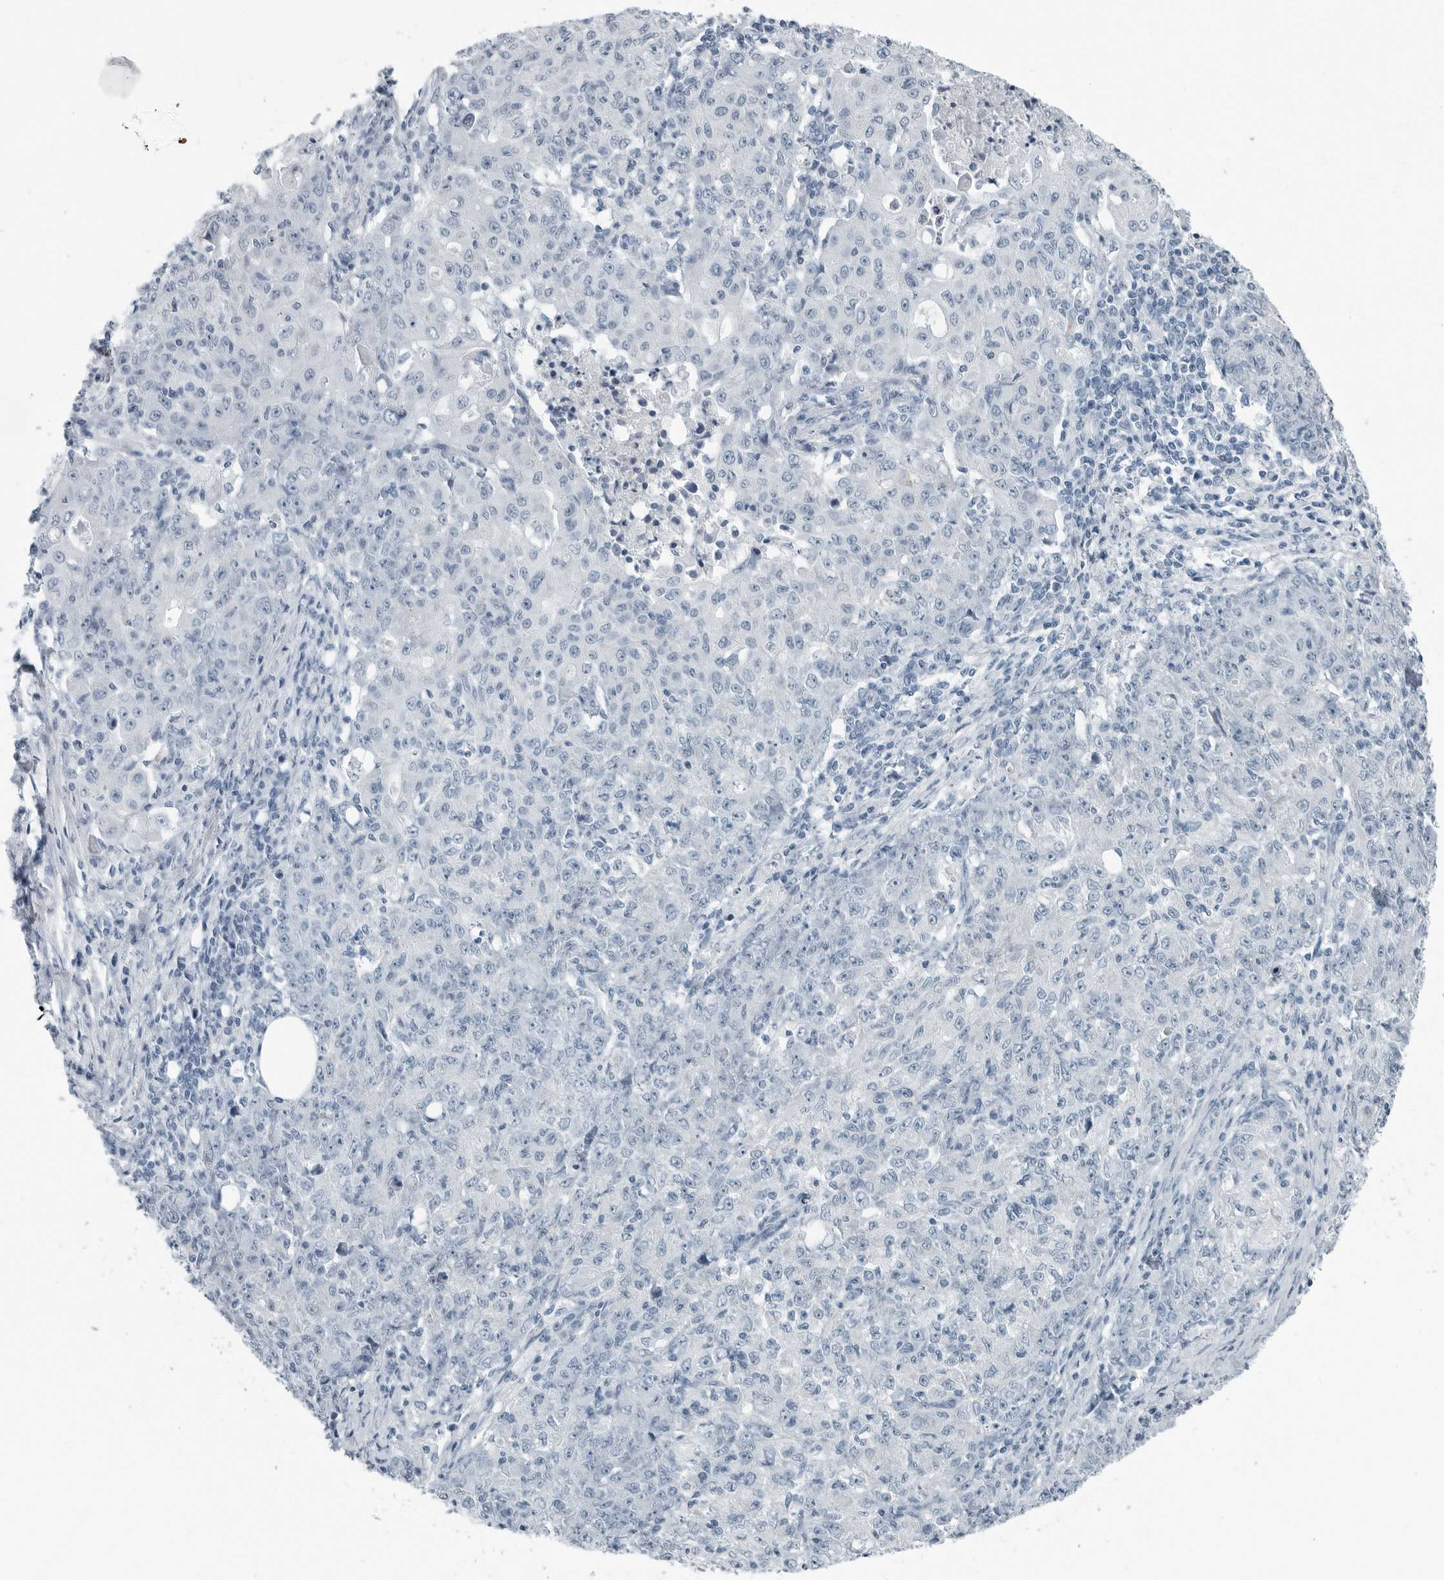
{"staining": {"intensity": "negative", "quantity": "none", "location": "none"}, "tissue": "ovarian cancer", "cell_type": "Tumor cells", "image_type": "cancer", "snomed": [{"axis": "morphology", "description": "Carcinoma, endometroid"}, {"axis": "topography", "description": "Ovary"}], "caption": "Human endometroid carcinoma (ovarian) stained for a protein using IHC reveals no positivity in tumor cells.", "gene": "ZPBP2", "patient": {"sex": "female", "age": 42}}